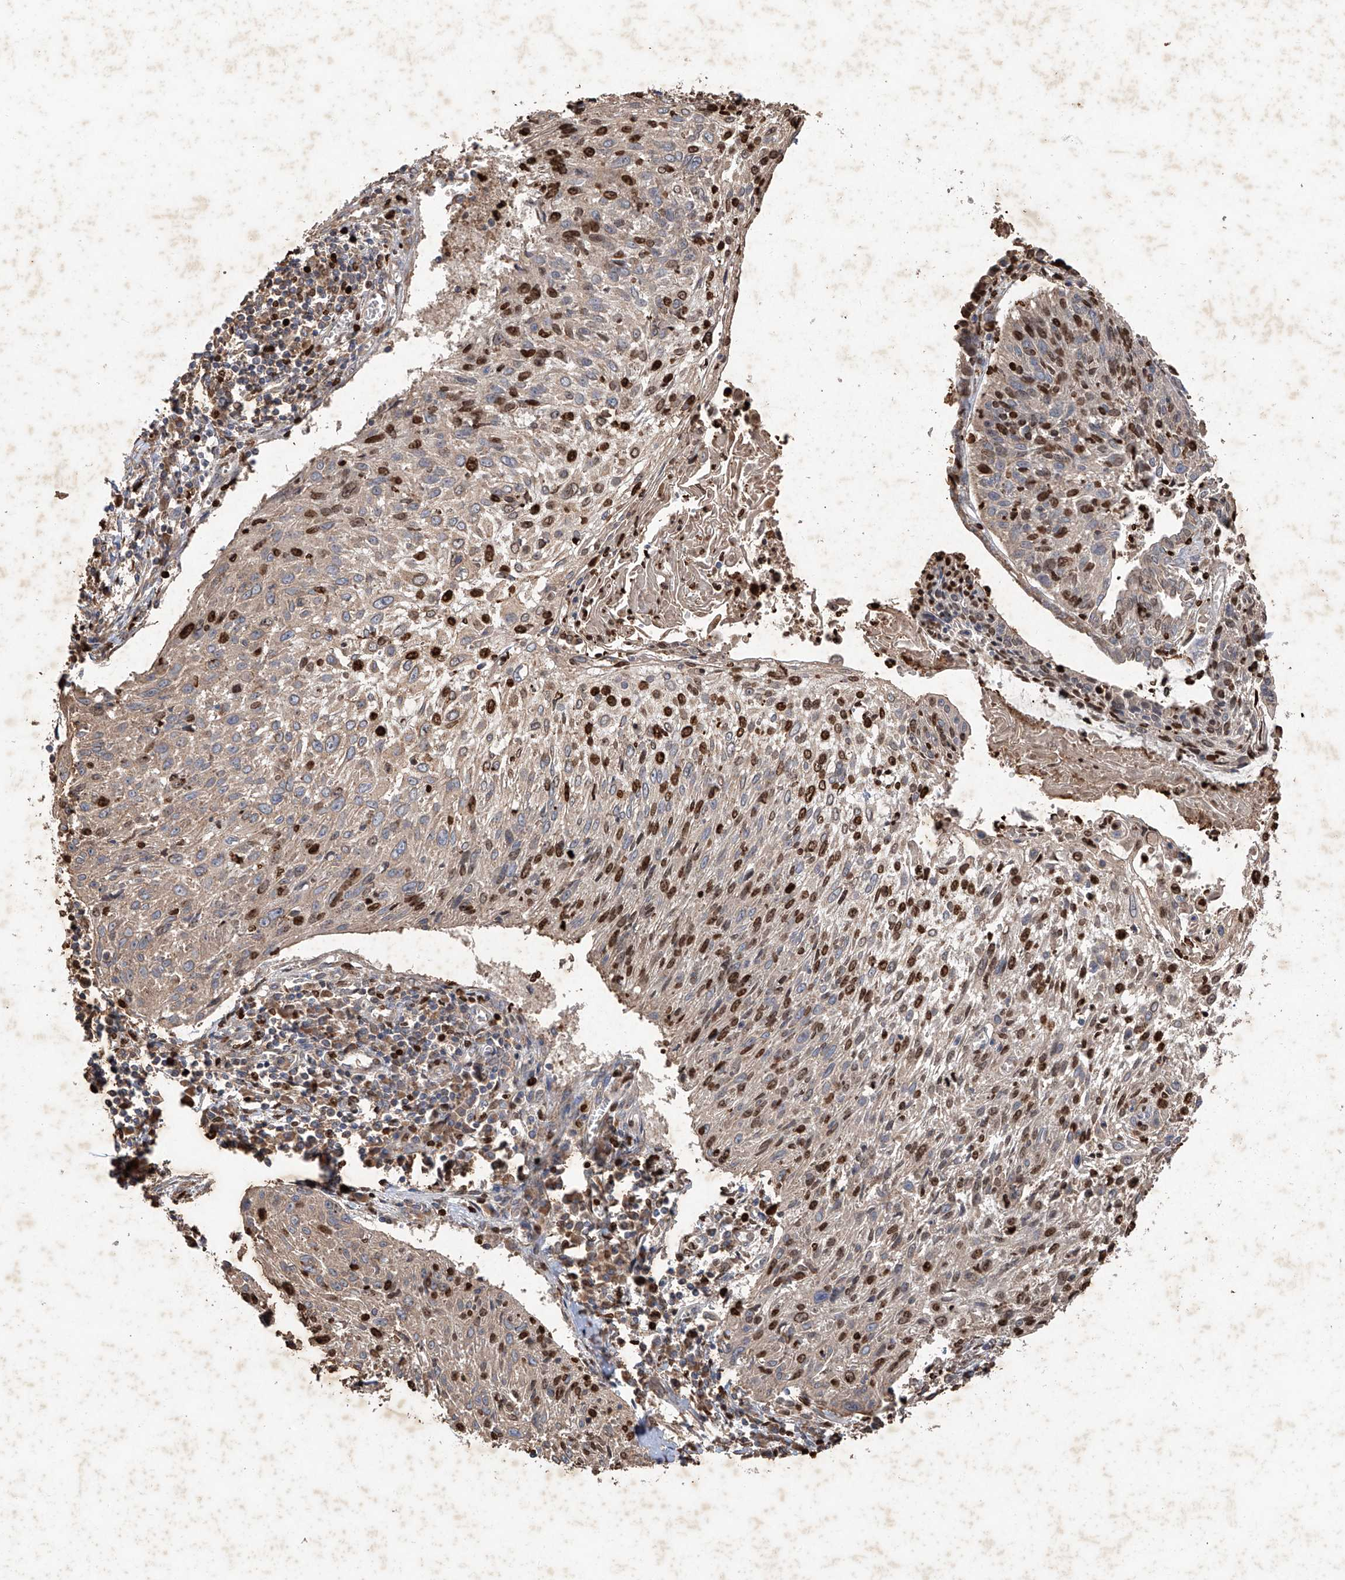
{"staining": {"intensity": "moderate", "quantity": "25%-75%", "location": "nuclear"}, "tissue": "cervical cancer", "cell_type": "Tumor cells", "image_type": "cancer", "snomed": [{"axis": "morphology", "description": "Squamous cell carcinoma, NOS"}, {"axis": "topography", "description": "Cervix"}], "caption": "About 25%-75% of tumor cells in cervical cancer exhibit moderate nuclear protein expression as visualized by brown immunohistochemical staining.", "gene": "EDN1", "patient": {"sex": "female", "age": 51}}